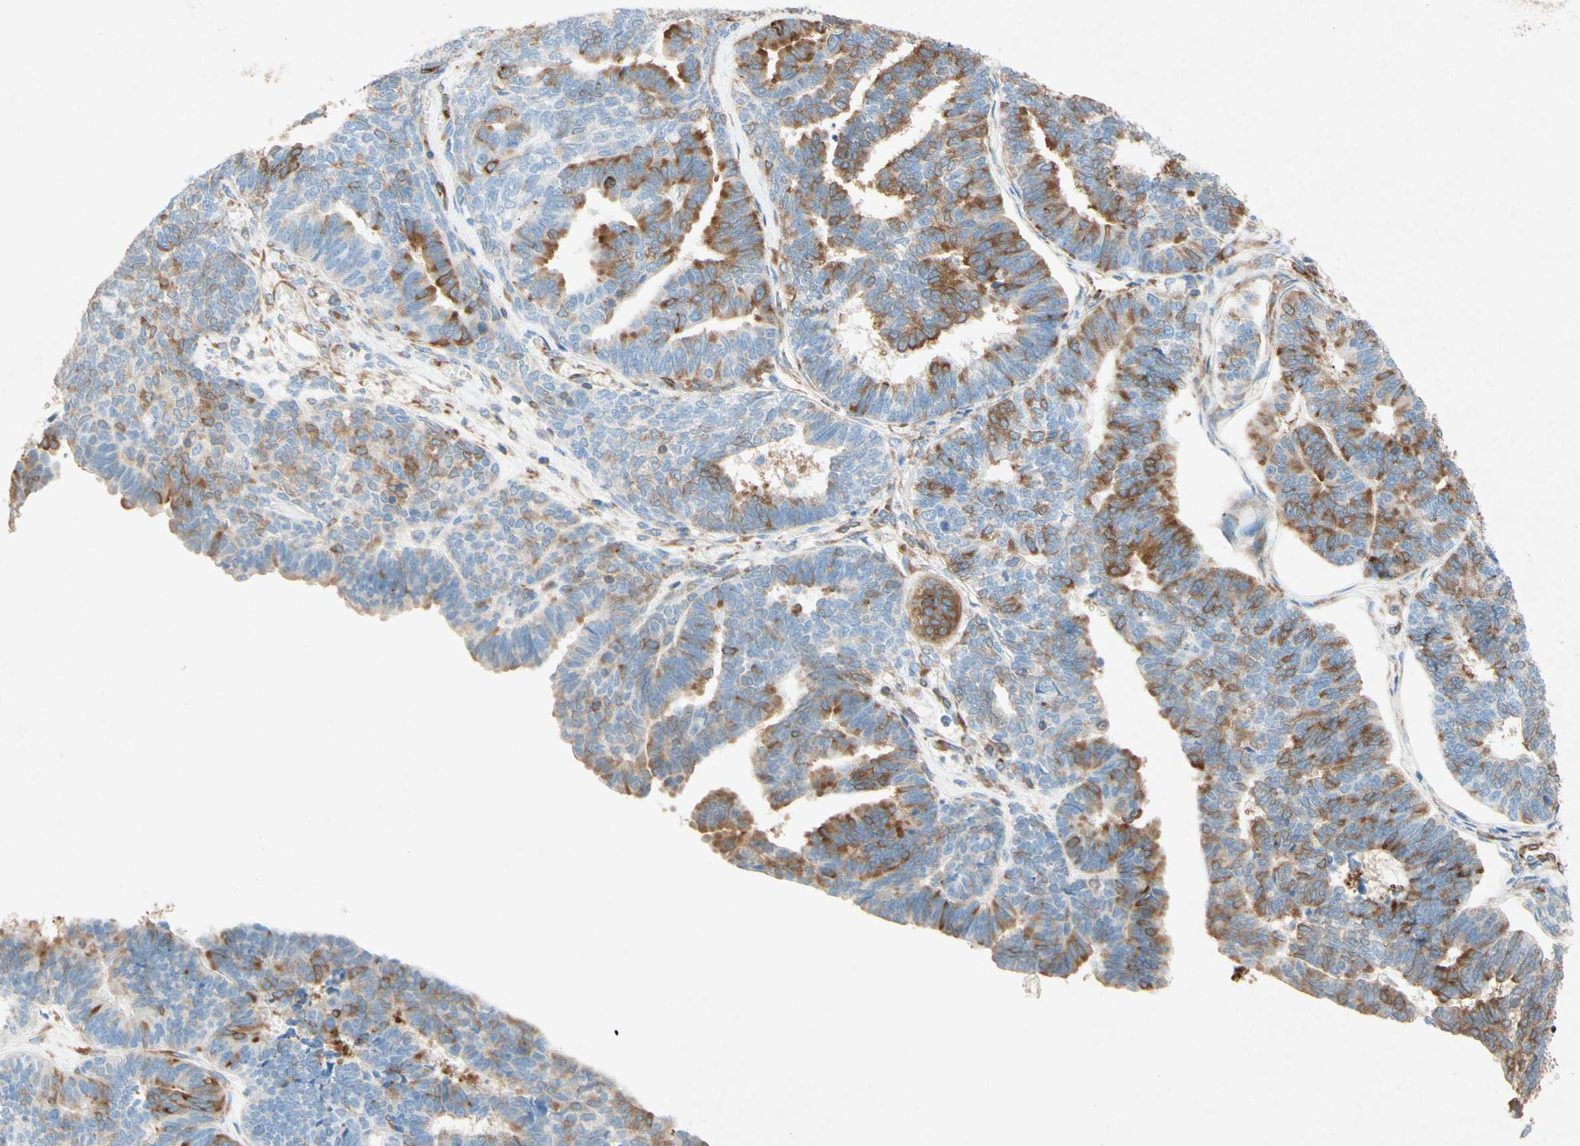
{"staining": {"intensity": "moderate", "quantity": "<25%", "location": "cytoplasmic/membranous"}, "tissue": "endometrial cancer", "cell_type": "Tumor cells", "image_type": "cancer", "snomed": [{"axis": "morphology", "description": "Adenocarcinoma, NOS"}, {"axis": "topography", "description": "Endometrium"}], "caption": "Immunohistochemical staining of endometrial adenocarcinoma reveals low levels of moderate cytoplasmic/membranous expression in approximately <25% of tumor cells.", "gene": "PABPC1", "patient": {"sex": "female", "age": 70}}